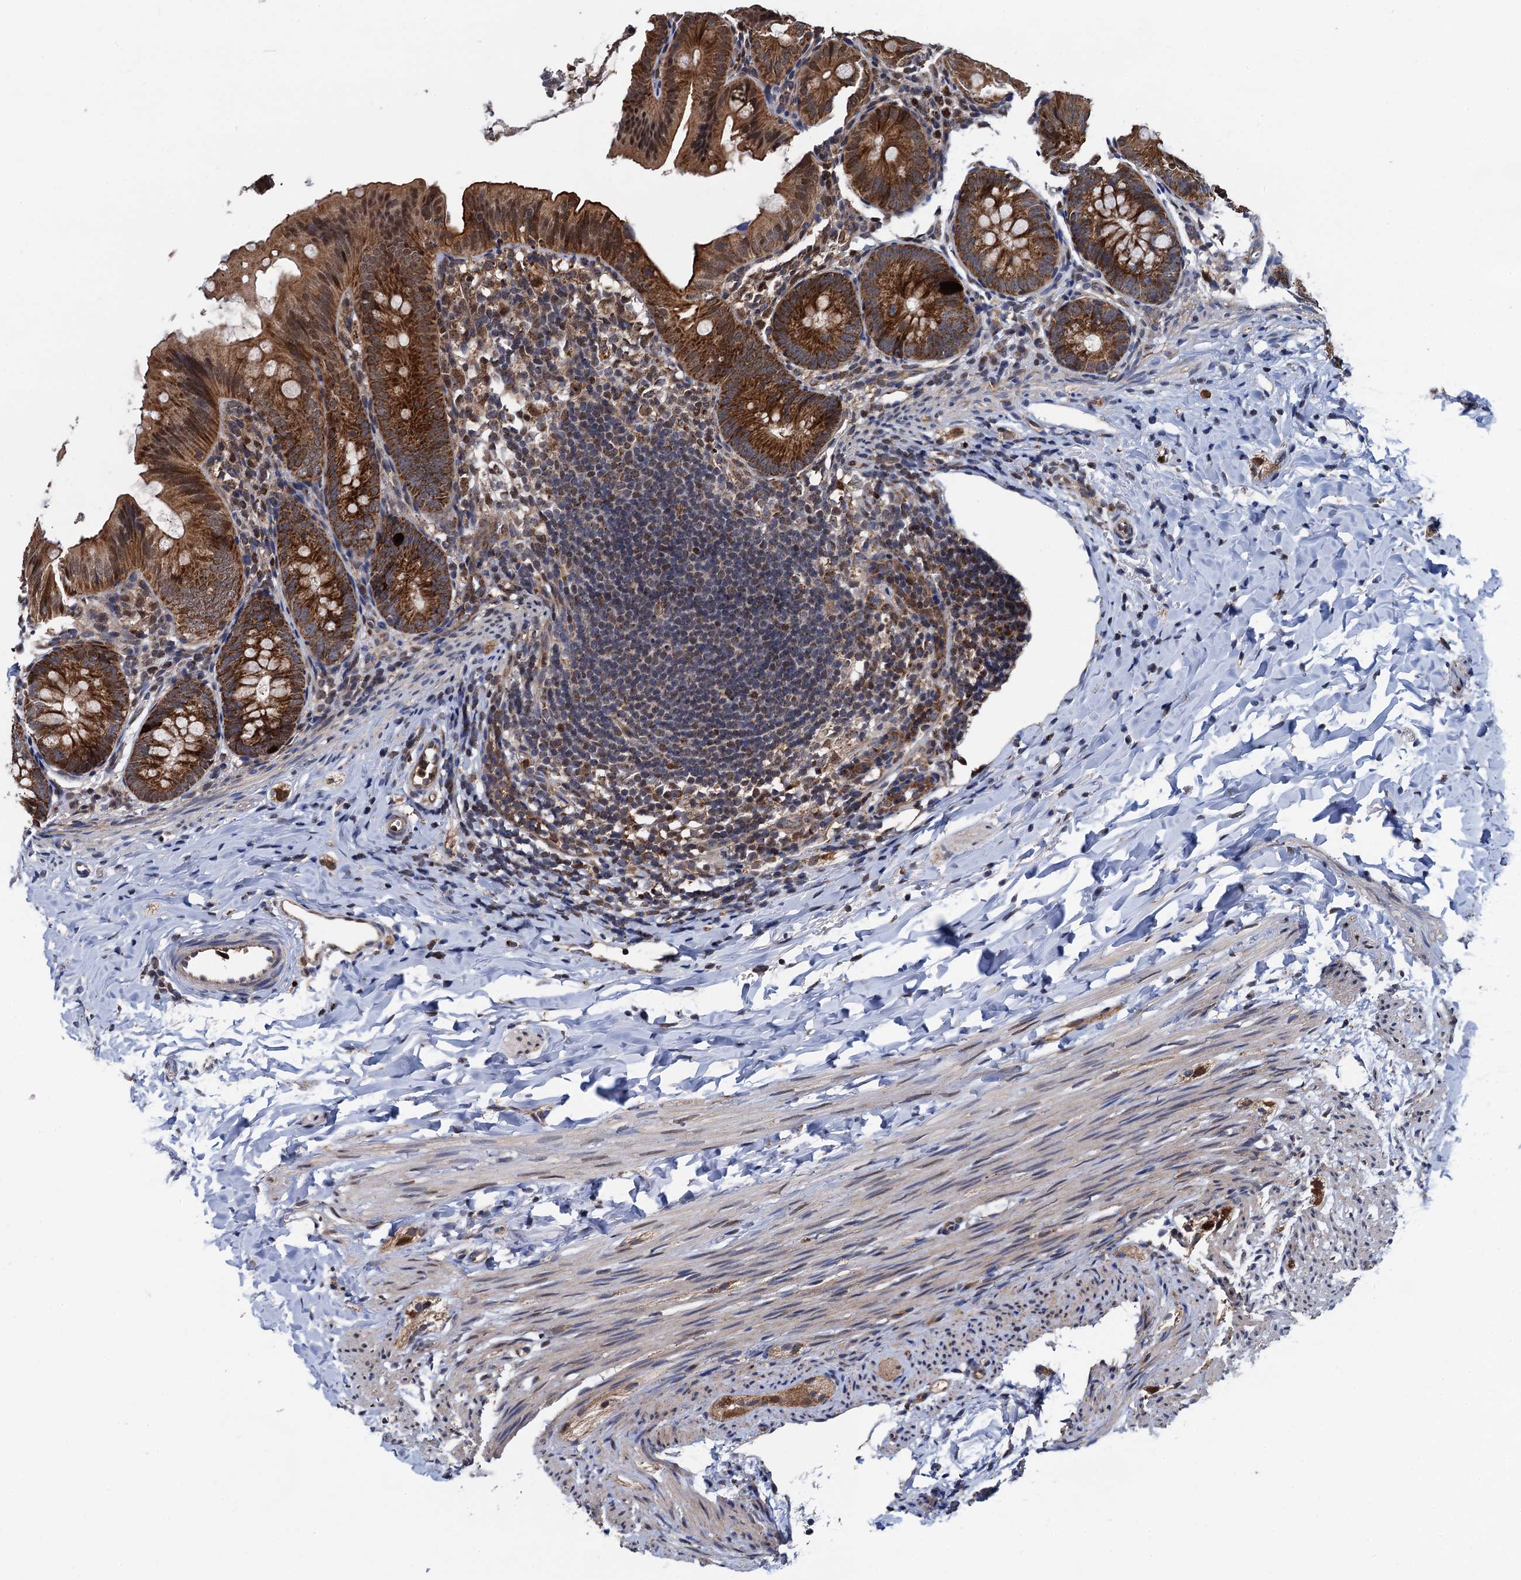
{"staining": {"intensity": "strong", "quantity": ">75%", "location": "cytoplasmic/membranous,nuclear"}, "tissue": "appendix", "cell_type": "Glandular cells", "image_type": "normal", "snomed": [{"axis": "morphology", "description": "Normal tissue, NOS"}, {"axis": "topography", "description": "Appendix"}], "caption": "A brown stain shows strong cytoplasmic/membranous,nuclear expression of a protein in glandular cells of normal appendix.", "gene": "PTCD3", "patient": {"sex": "male", "age": 1}}